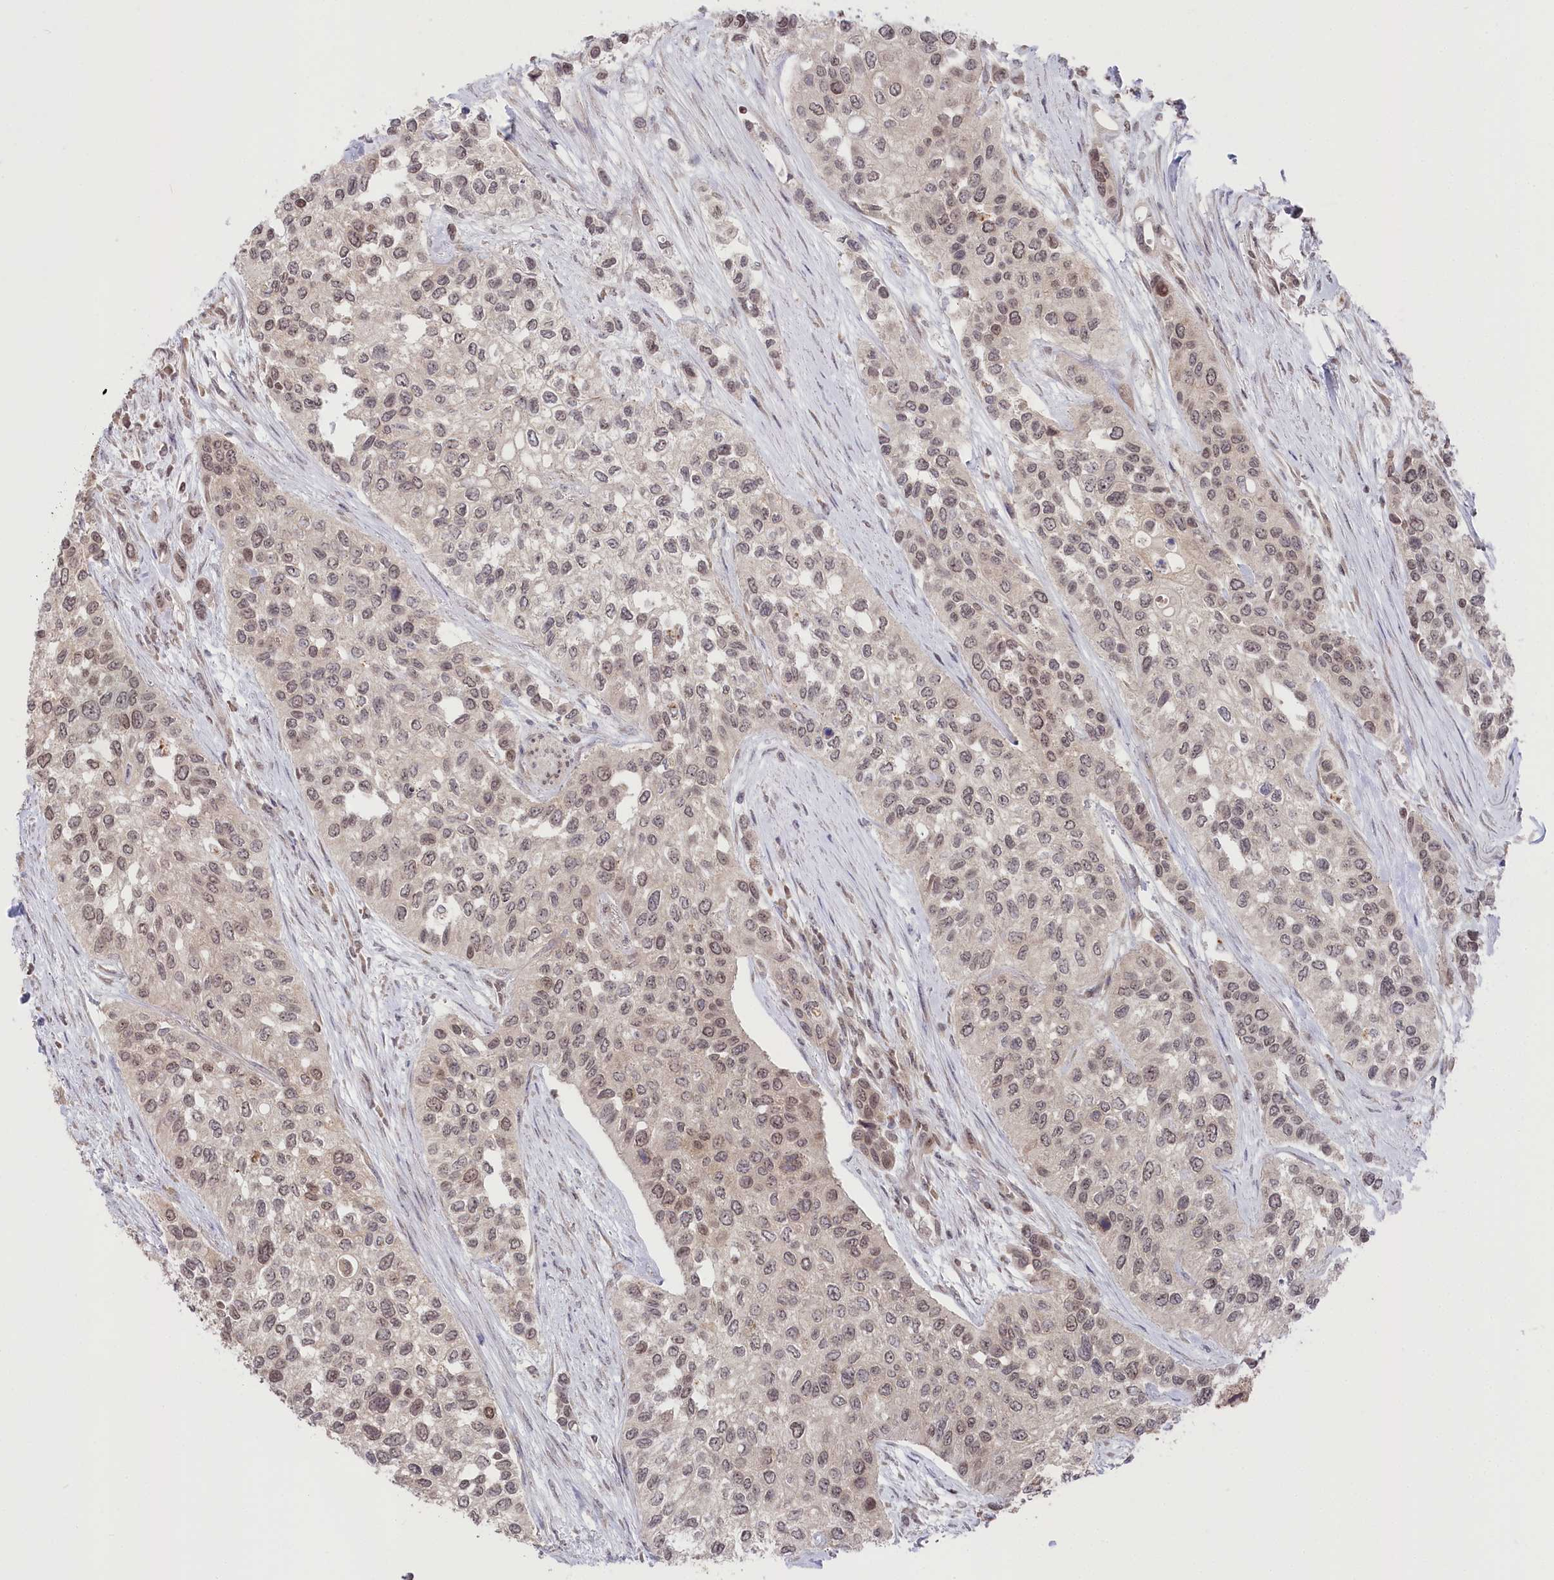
{"staining": {"intensity": "moderate", "quantity": "25%-75%", "location": "nuclear"}, "tissue": "urothelial cancer", "cell_type": "Tumor cells", "image_type": "cancer", "snomed": [{"axis": "morphology", "description": "Normal tissue, NOS"}, {"axis": "morphology", "description": "Urothelial carcinoma, High grade"}, {"axis": "topography", "description": "Vascular tissue"}, {"axis": "topography", "description": "Urinary bladder"}], "caption": "High-magnification brightfield microscopy of urothelial carcinoma (high-grade) stained with DAB (3,3'-diaminobenzidine) (brown) and counterstained with hematoxylin (blue). tumor cells exhibit moderate nuclear staining is appreciated in about25%-75% of cells.", "gene": "CGGBP1", "patient": {"sex": "female", "age": 56}}